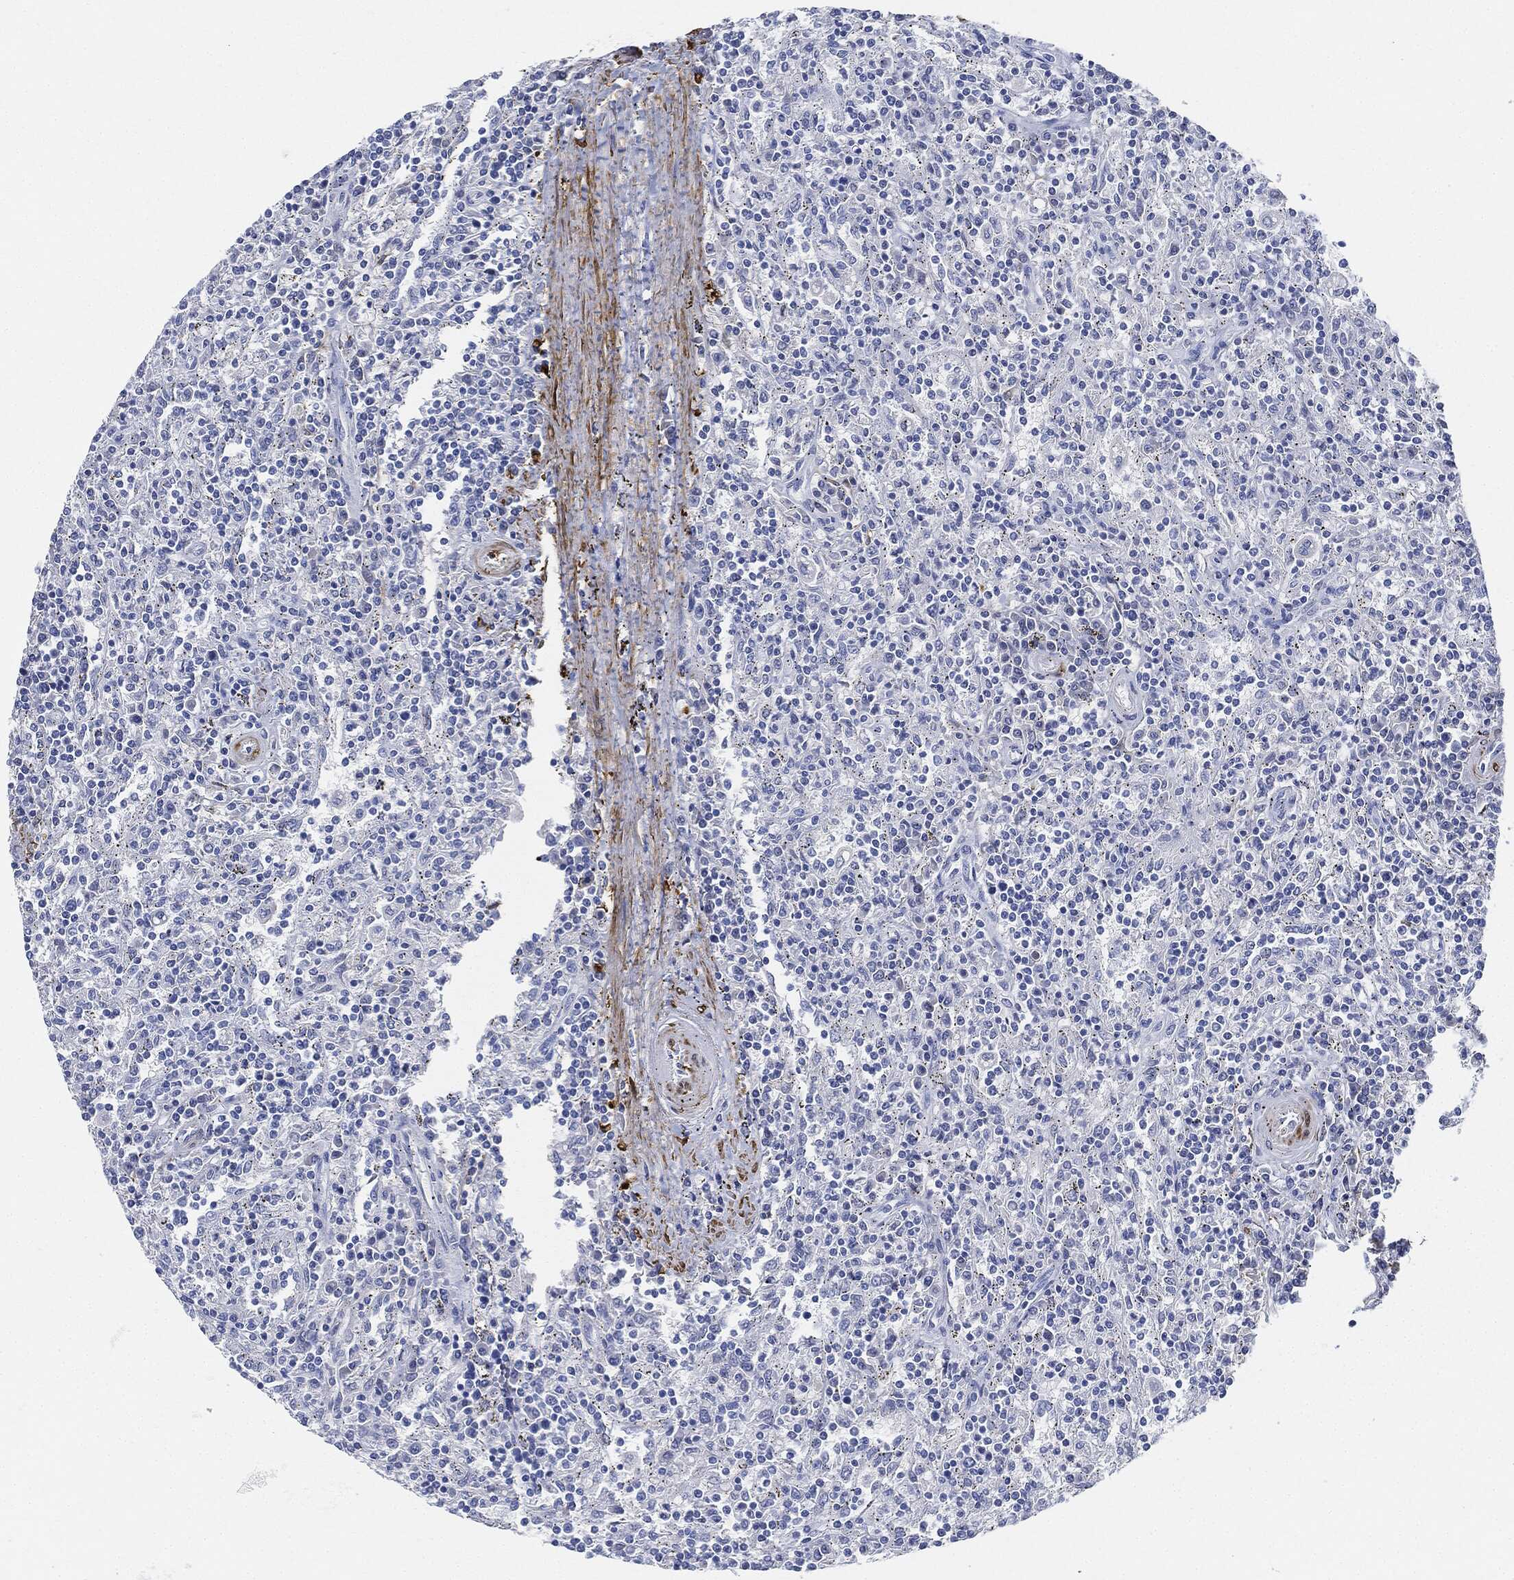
{"staining": {"intensity": "negative", "quantity": "none", "location": "none"}, "tissue": "lymphoma", "cell_type": "Tumor cells", "image_type": "cancer", "snomed": [{"axis": "morphology", "description": "Malignant lymphoma, non-Hodgkin's type, Low grade"}, {"axis": "topography", "description": "Spleen"}], "caption": "There is no significant expression in tumor cells of lymphoma.", "gene": "TAGLN", "patient": {"sex": "male", "age": 62}}